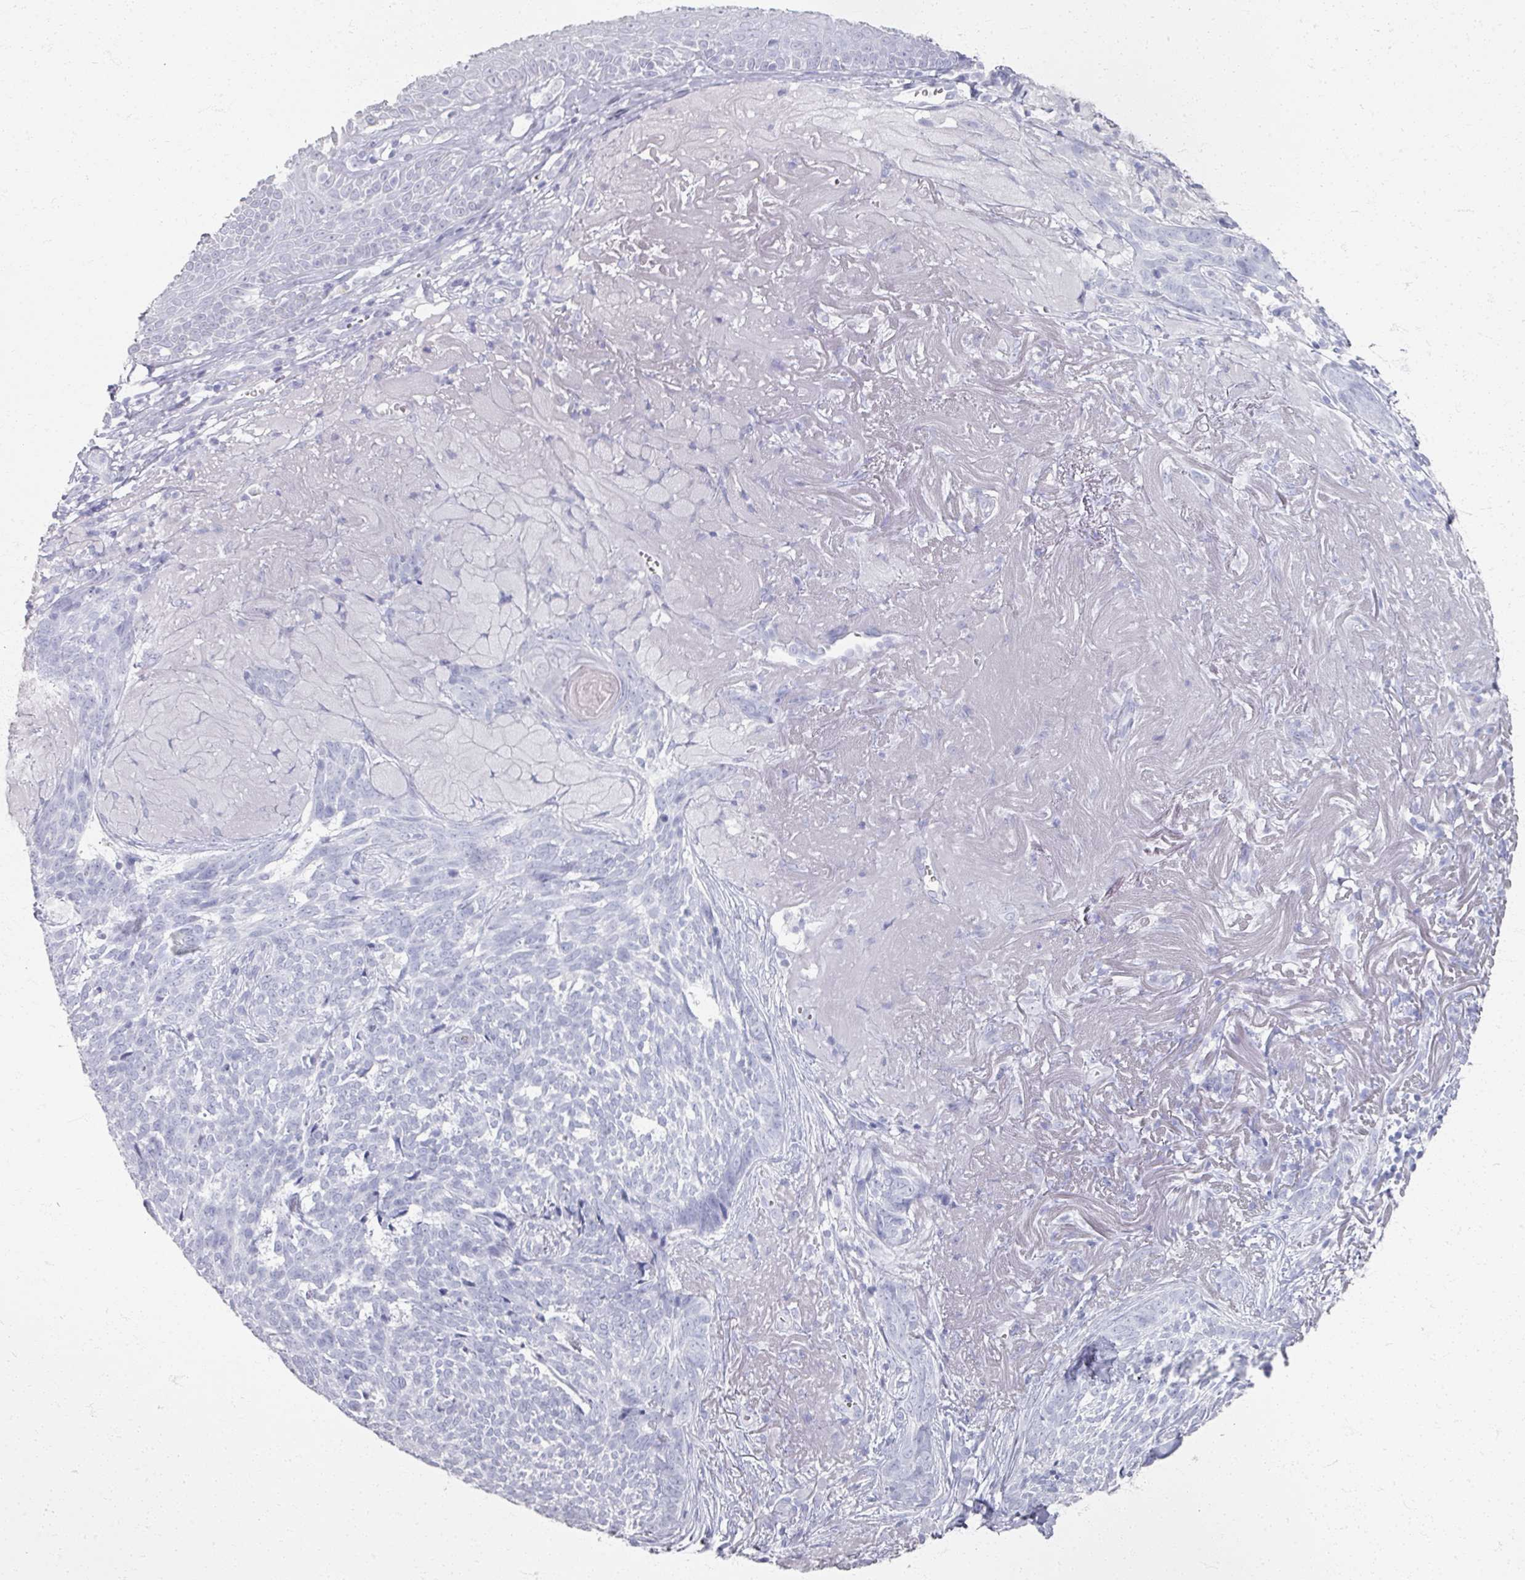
{"staining": {"intensity": "negative", "quantity": "none", "location": "none"}, "tissue": "skin cancer", "cell_type": "Tumor cells", "image_type": "cancer", "snomed": [{"axis": "morphology", "description": "Basal cell carcinoma"}, {"axis": "topography", "description": "Skin"}, {"axis": "topography", "description": "Skin of face"}], "caption": "Immunohistochemical staining of human skin cancer (basal cell carcinoma) displays no significant staining in tumor cells.", "gene": "PSKH1", "patient": {"sex": "female", "age": 95}}